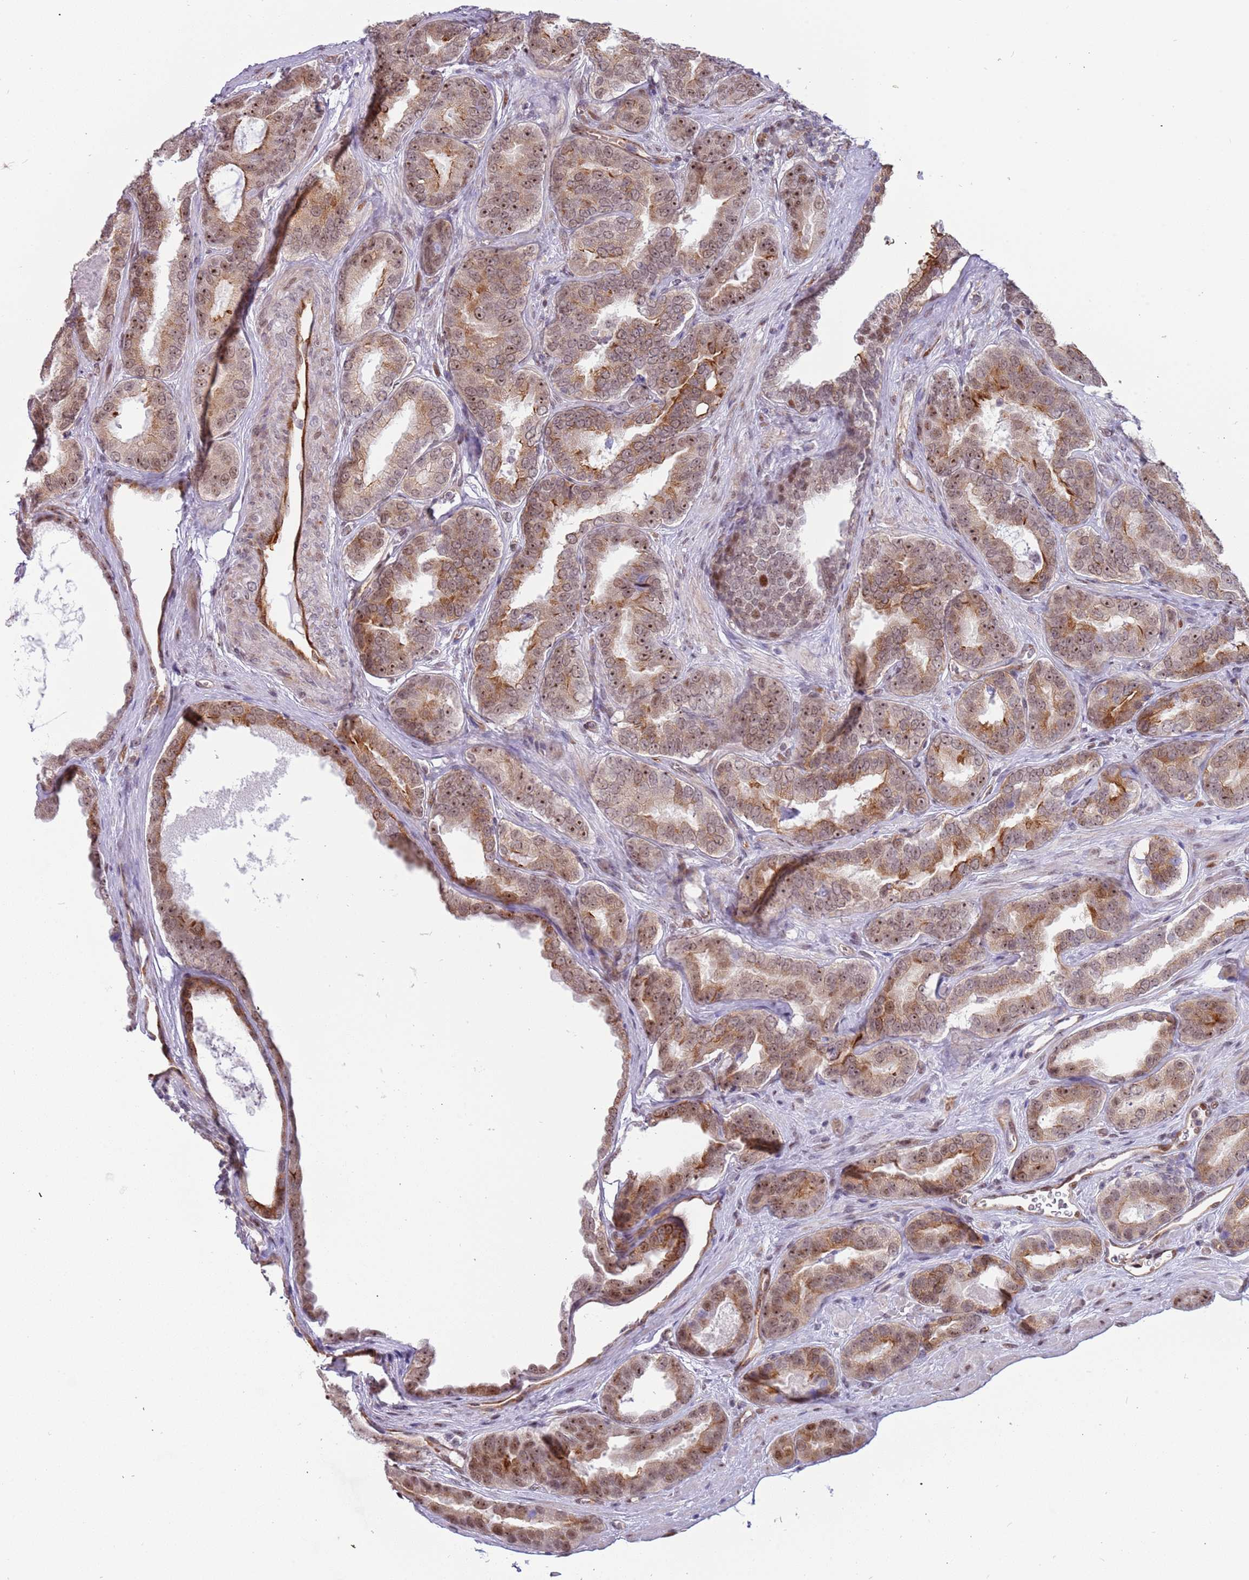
{"staining": {"intensity": "moderate", "quantity": ">75%", "location": "cytoplasmic/membranous,nuclear"}, "tissue": "prostate cancer", "cell_type": "Tumor cells", "image_type": "cancer", "snomed": [{"axis": "morphology", "description": "Adenocarcinoma, High grade"}, {"axis": "topography", "description": "Prostate"}], "caption": "Protein expression by IHC displays moderate cytoplasmic/membranous and nuclear staining in about >75% of tumor cells in prostate cancer (adenocarcinoma (high-grade)).", "gene": "LRMDA", "patient": {"sex": "male", "age": 72}}